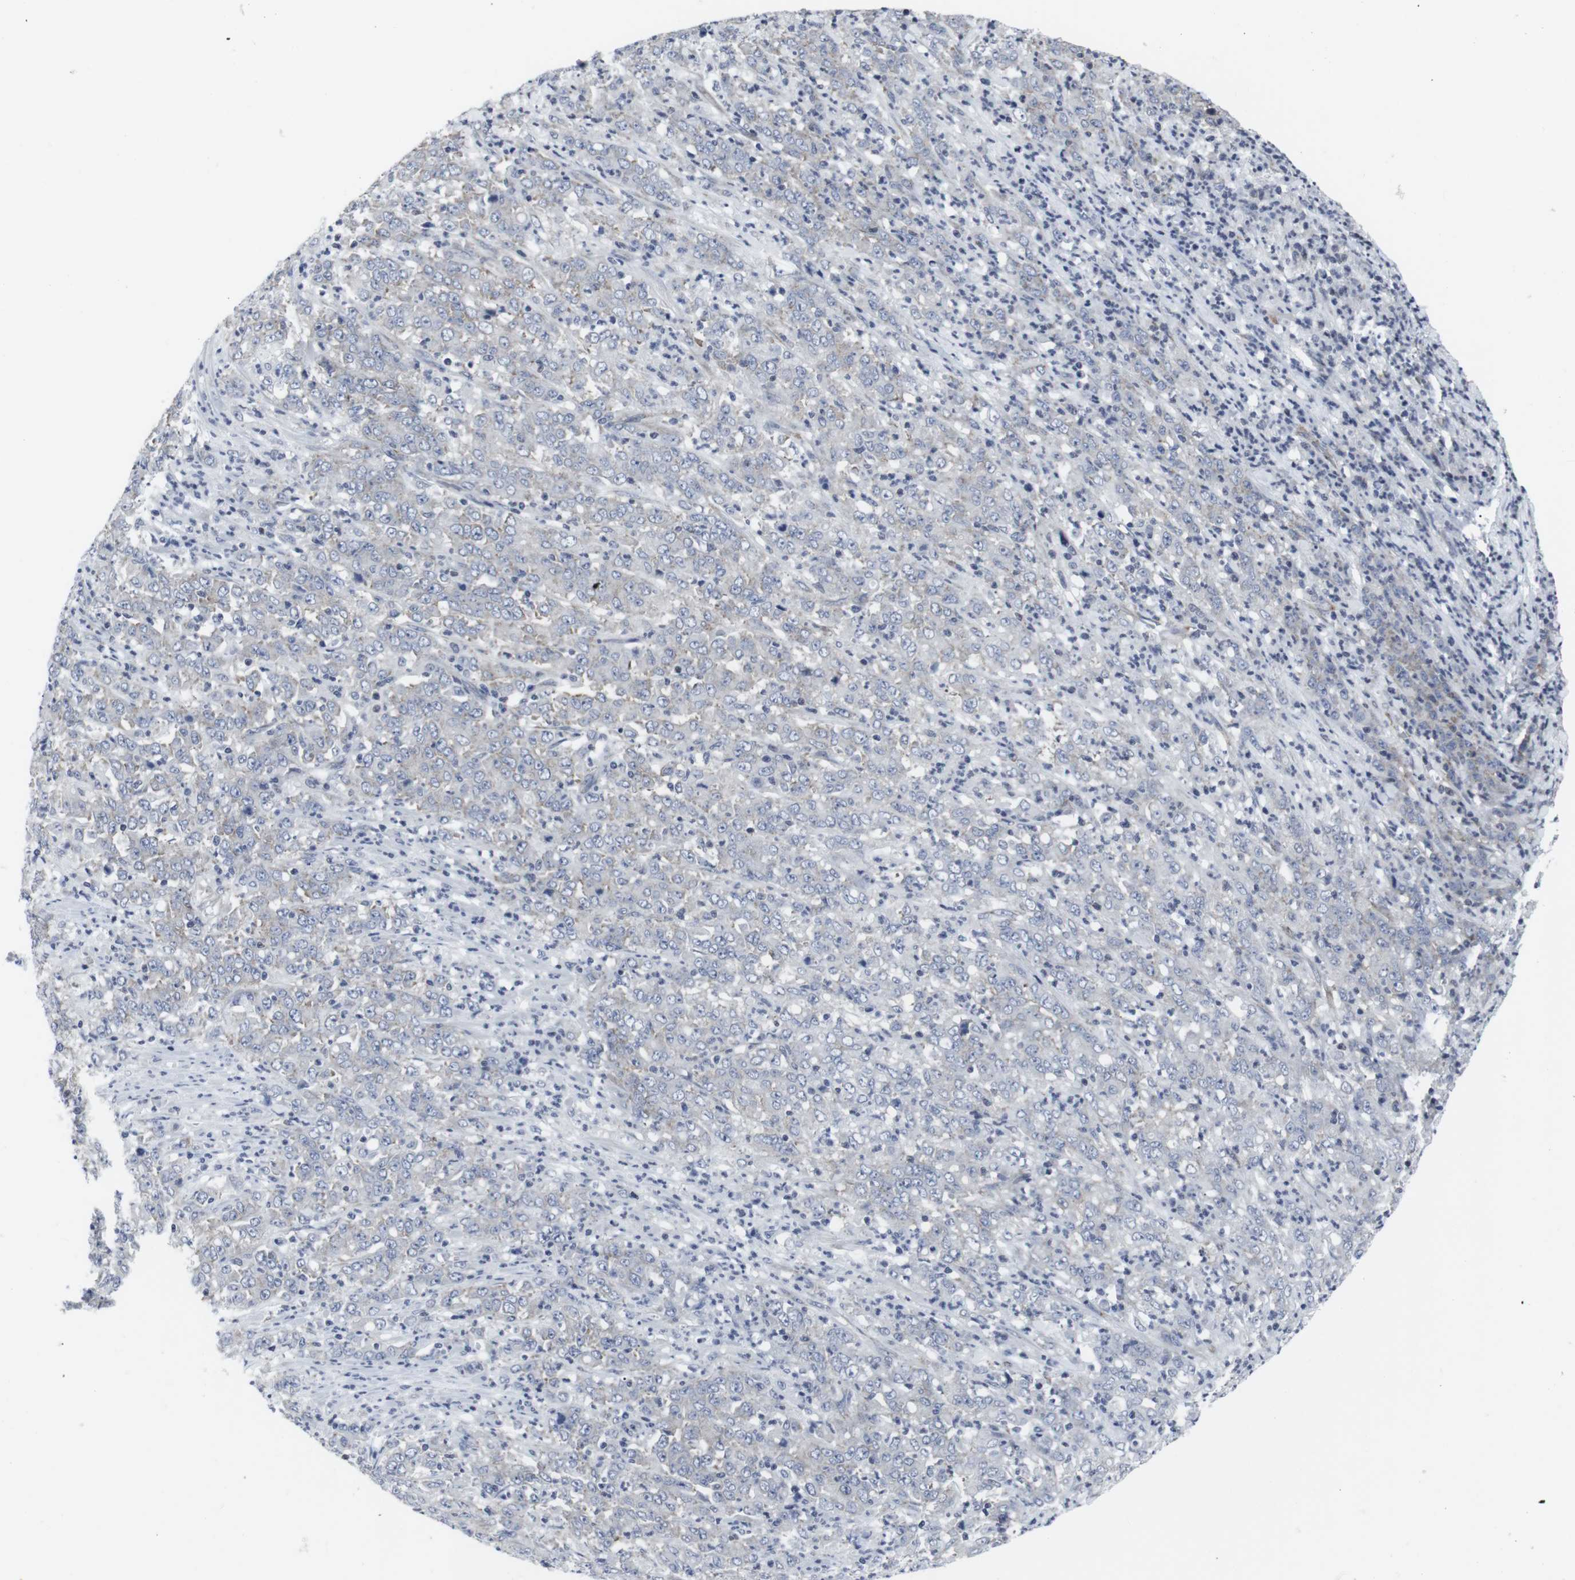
{"staining": {"intensity": "negative", "quantity": "none", "location": "none"}, "tissue": "stomach cancer", "cell_type": "Tumor cells", "image_type": "cancer", "snomed": [{"axis": "morphology", "description": "Adenocarcinoma, NOS"}, {"axis": "topography", "description": "Stomach, lower"}], "caption": "There is no significant staining in tumor cells of stomach adenocarcinoma.", "gene": "GEMIN2", "patient": {"sex": "female", "age": 71}}